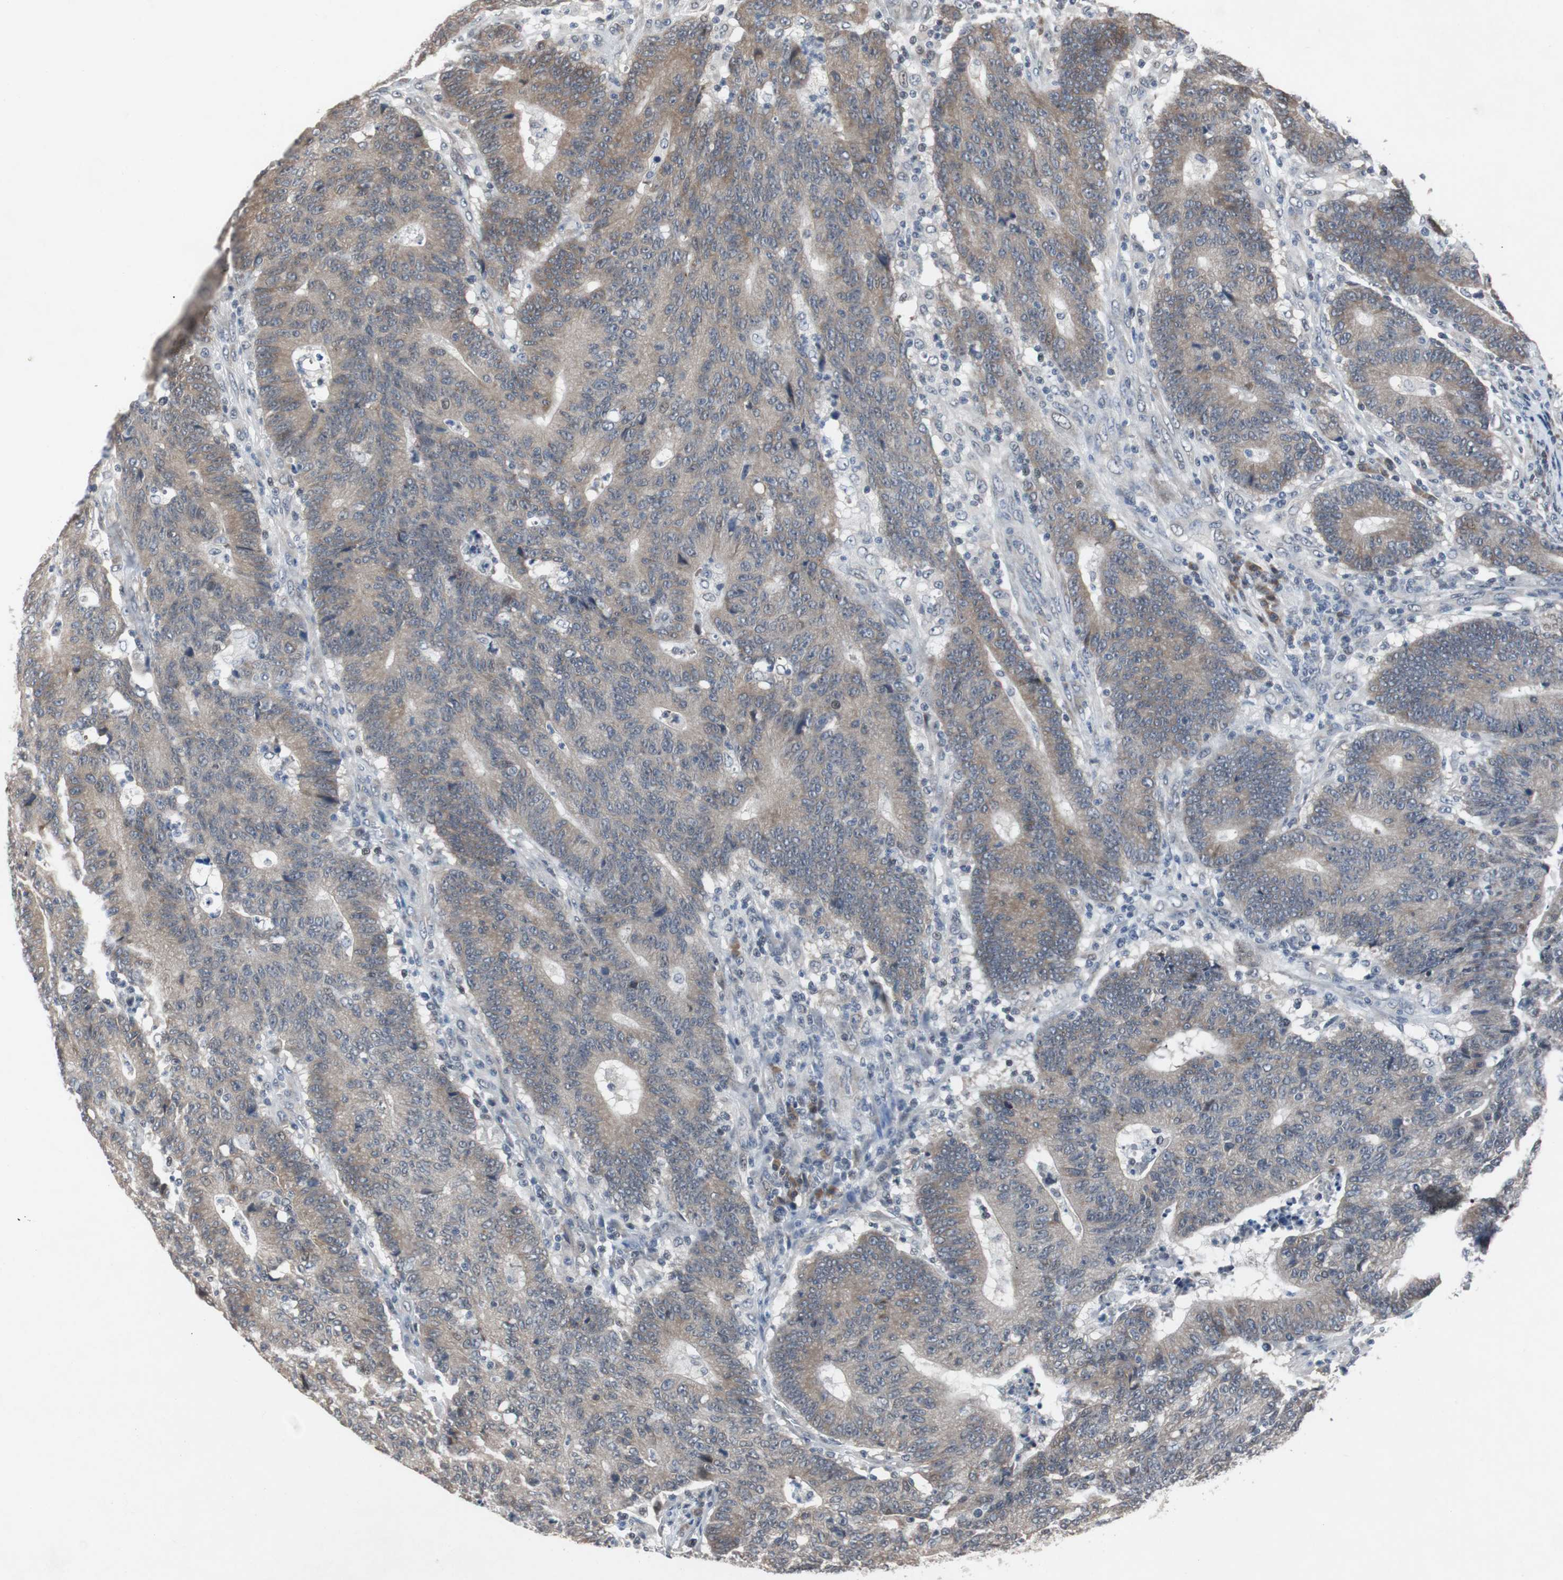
{"staining": {"intensity": "moderate", "quantity": ">75%", "location": "cytoplasmic/membranous"}, "tissue": "colorectal cancer", "cell_type": "Tumor cells", "image_type": "cancer", "snomed": [{"axis": "morphology", "description": "Normal tissue, NOS"}, {"axis": "morphology", "description": "Adenocarcinoma, NOS"}, {"axis": "topography", "description": "Colon"}], "caption": "High-magnification brightfield microscopy of colorectal cancer (adenocarcinoma) stained with DAB (3,3'-diaminobenzidine) (brown) and counterstained with hematoxylin (blue). tumor cells exhibit moderate cytoplasmic/membranous expression is seen in about>75% of cells. Immunohistochemistry stains the protein of interest in brown and the nuclei are stained blue.", "gene": "TP63", "patient": {"sex": "female", "age": 75}}